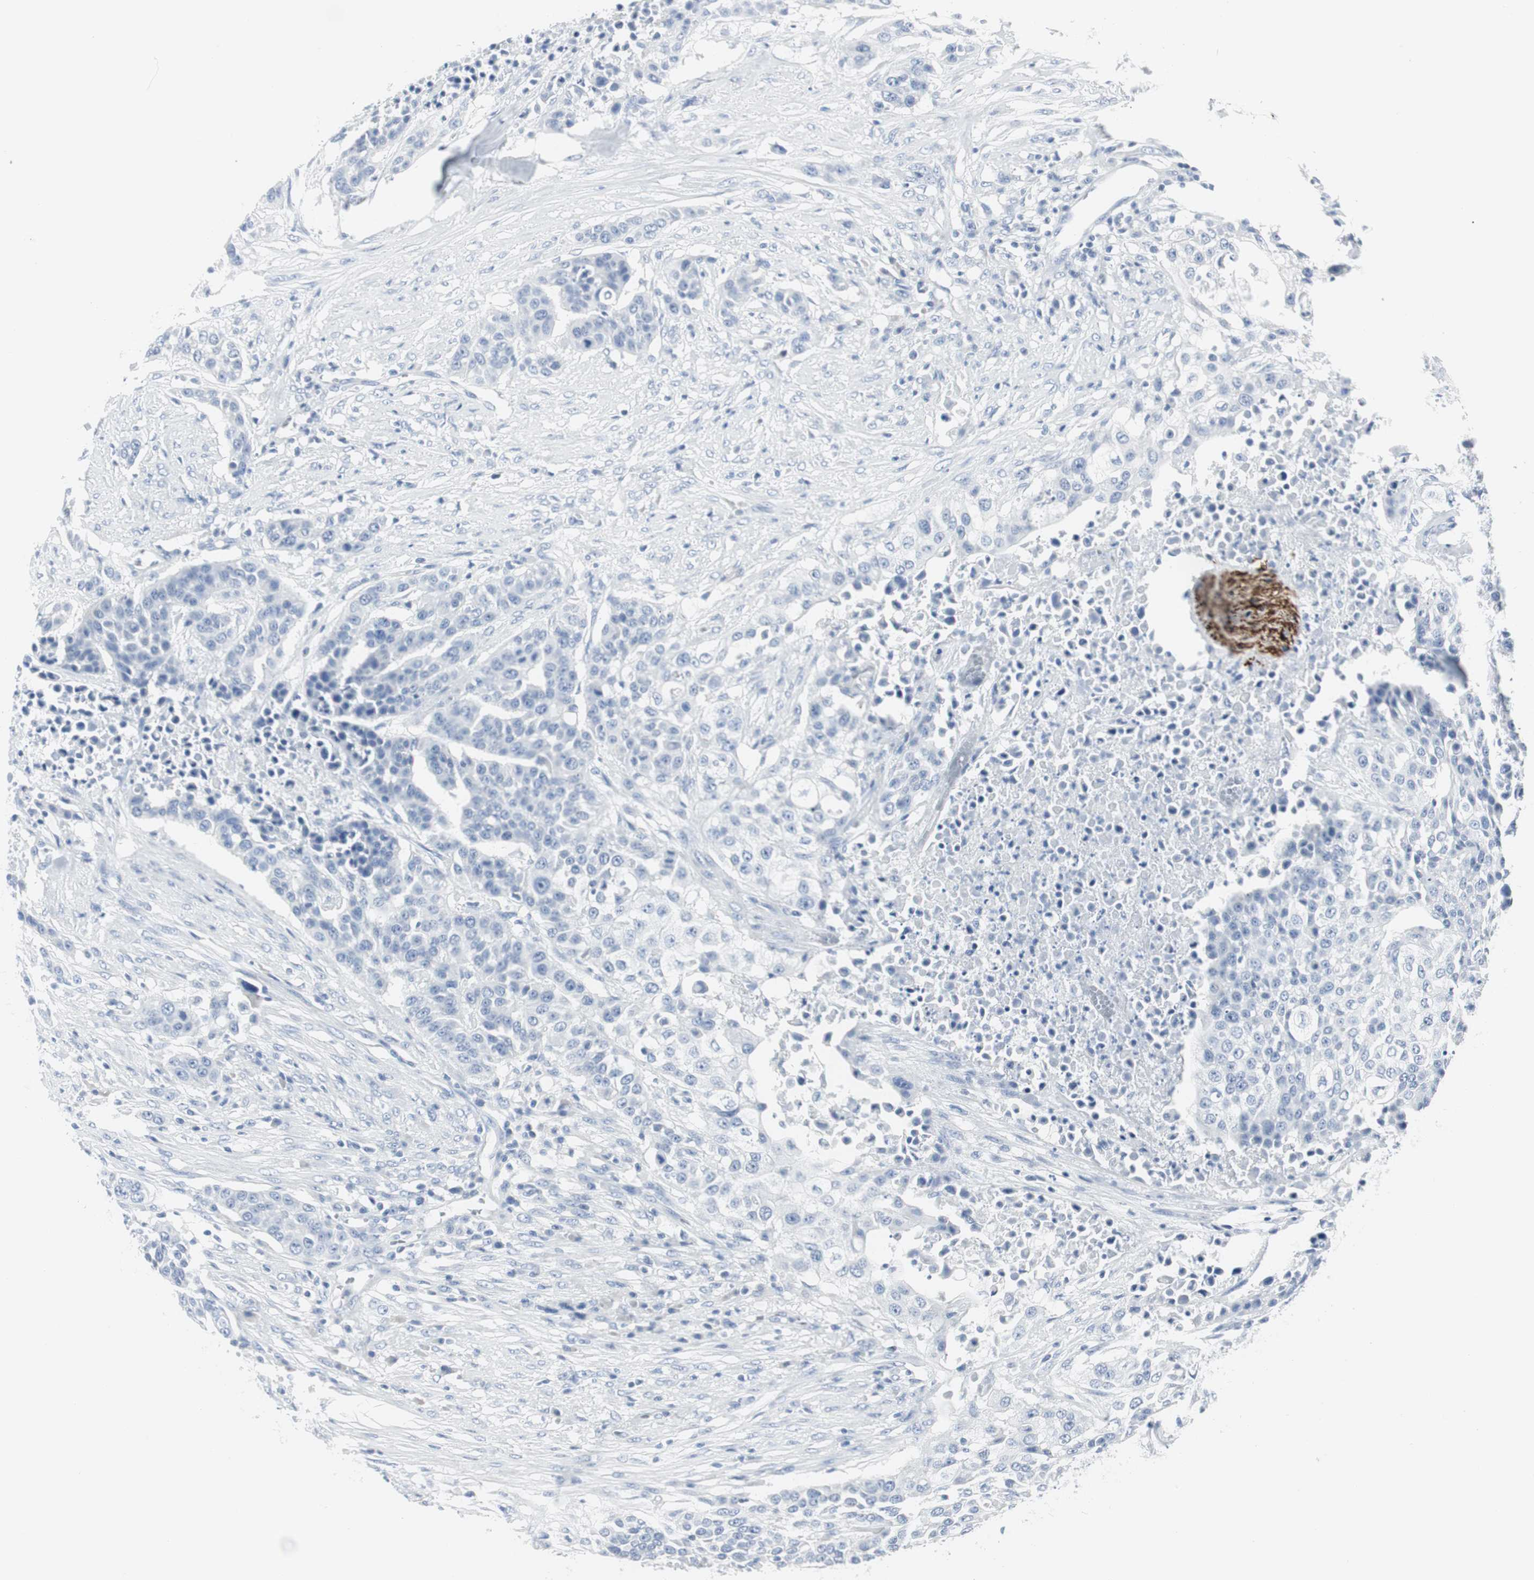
{"staining": {"intensity": "negative", "quantity": "none", "location": "none"}, "tissue": "urothelial cancer", "cell_type": "Tumor cells", "image_type": "cancer", "snomed": [{"axis": "morphology", "description": "Urothelial carcinoma, High grade"}, {"axis": "topography", "description": "Urinary bladder"}], "caption": "Immunohistochemistry image of urothelial carcinoma (high-grade) stained for a protein (brown), which reveals no expression in tumor cells.", "gene": "GAP43", "patient": {"sex": "male", "age": 74}}